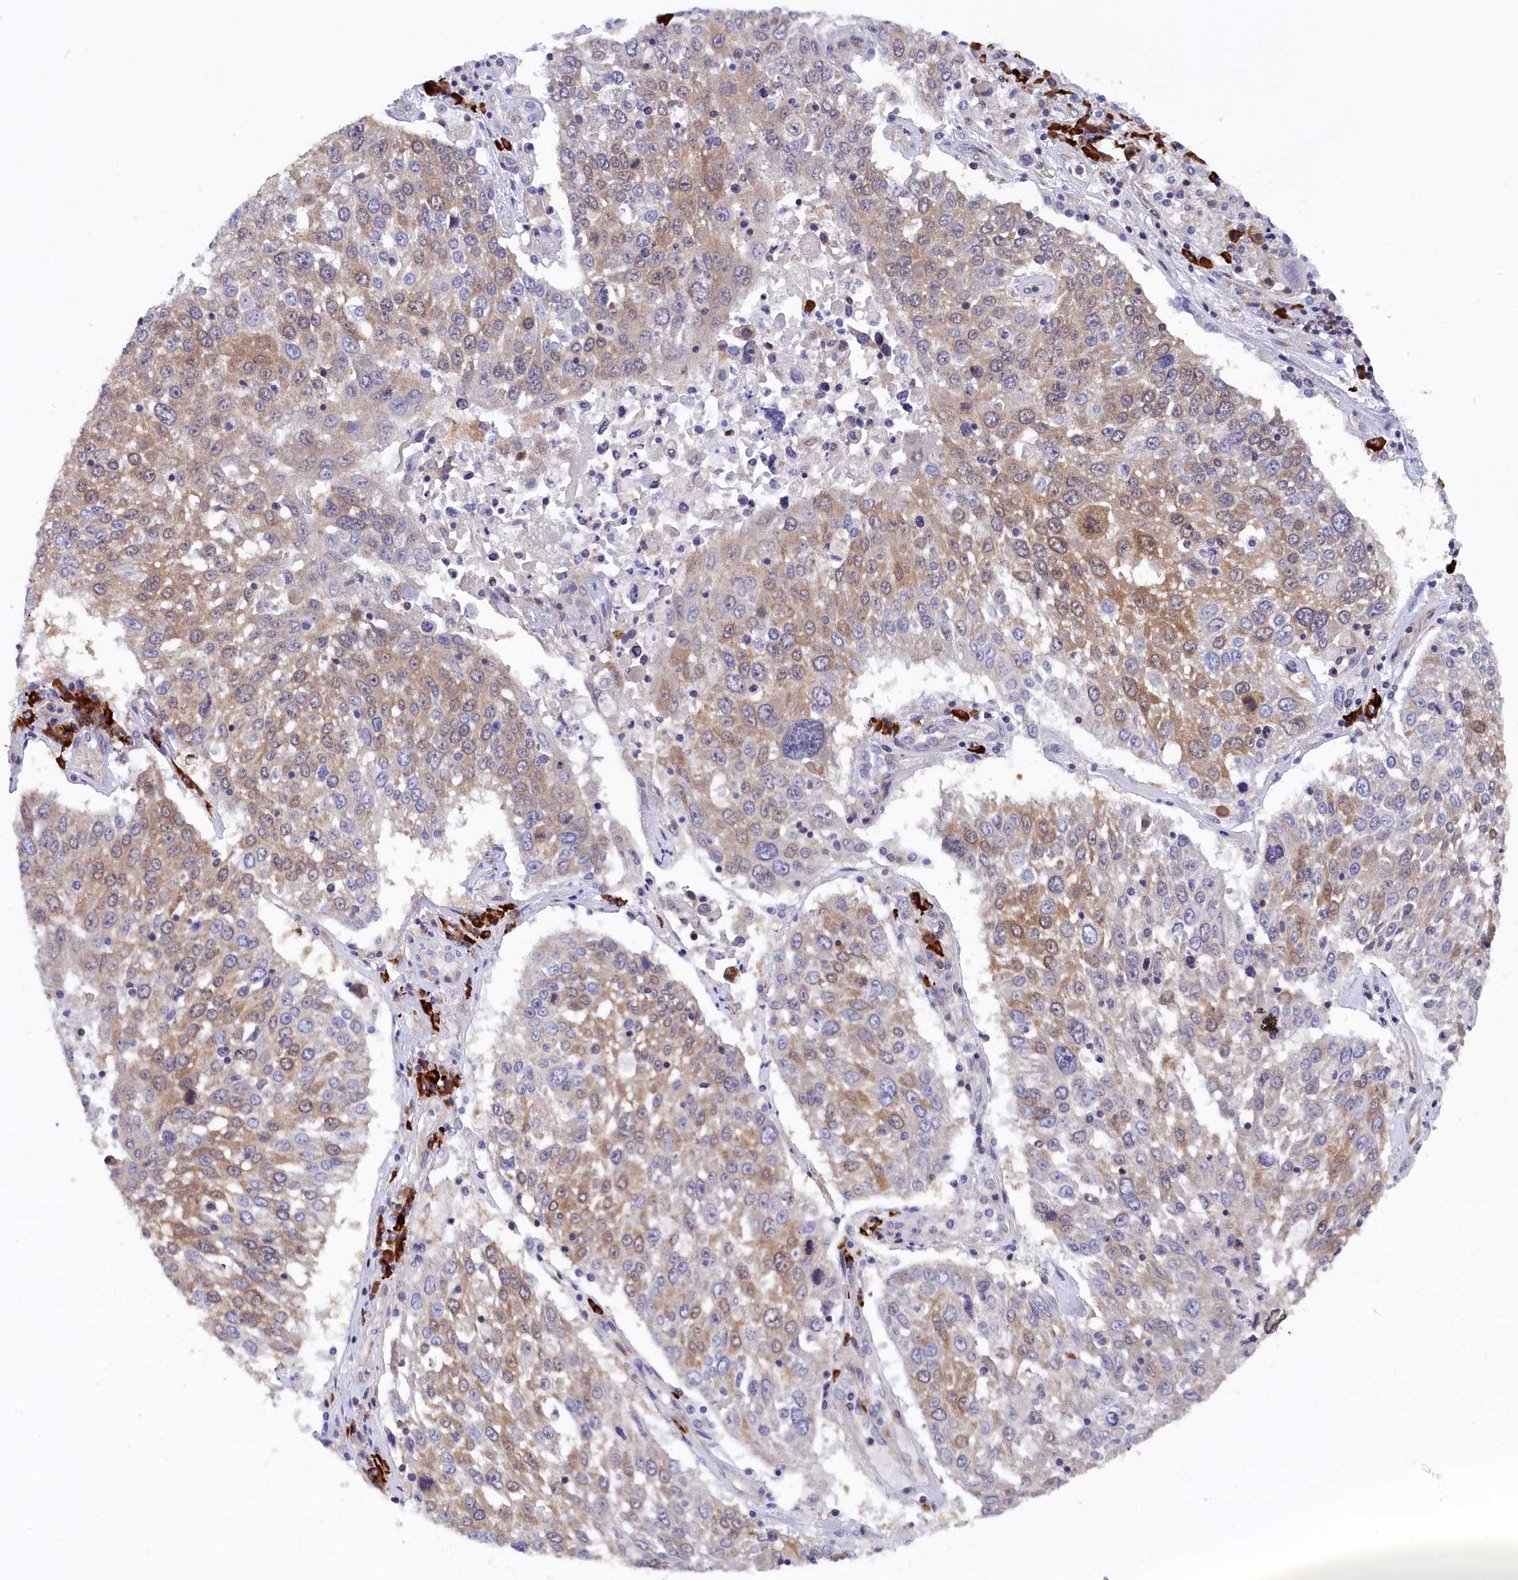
{"staining": {"intensity": "moderate", "quantity": "25%-75%", "location": "cytoplasmic/membranous"}, "tissue": "lung cancer", "cell_type": "Tumor cells", "image_type": "cancer", "snomed": [{"axis": "morphology", "description": "Squamous cell carcinoma, NOS"}, {"axis": "topography", "description": "Lung"}], "caption": "Human lung squamous cell carcinoma stained with a brown dye exhibits moderate cytoplasmic/membranous positive staining in approximately 25%-75% of tumor cells.", "gene": "JPT2", "patient": {"sex": "male", "age": 65}}